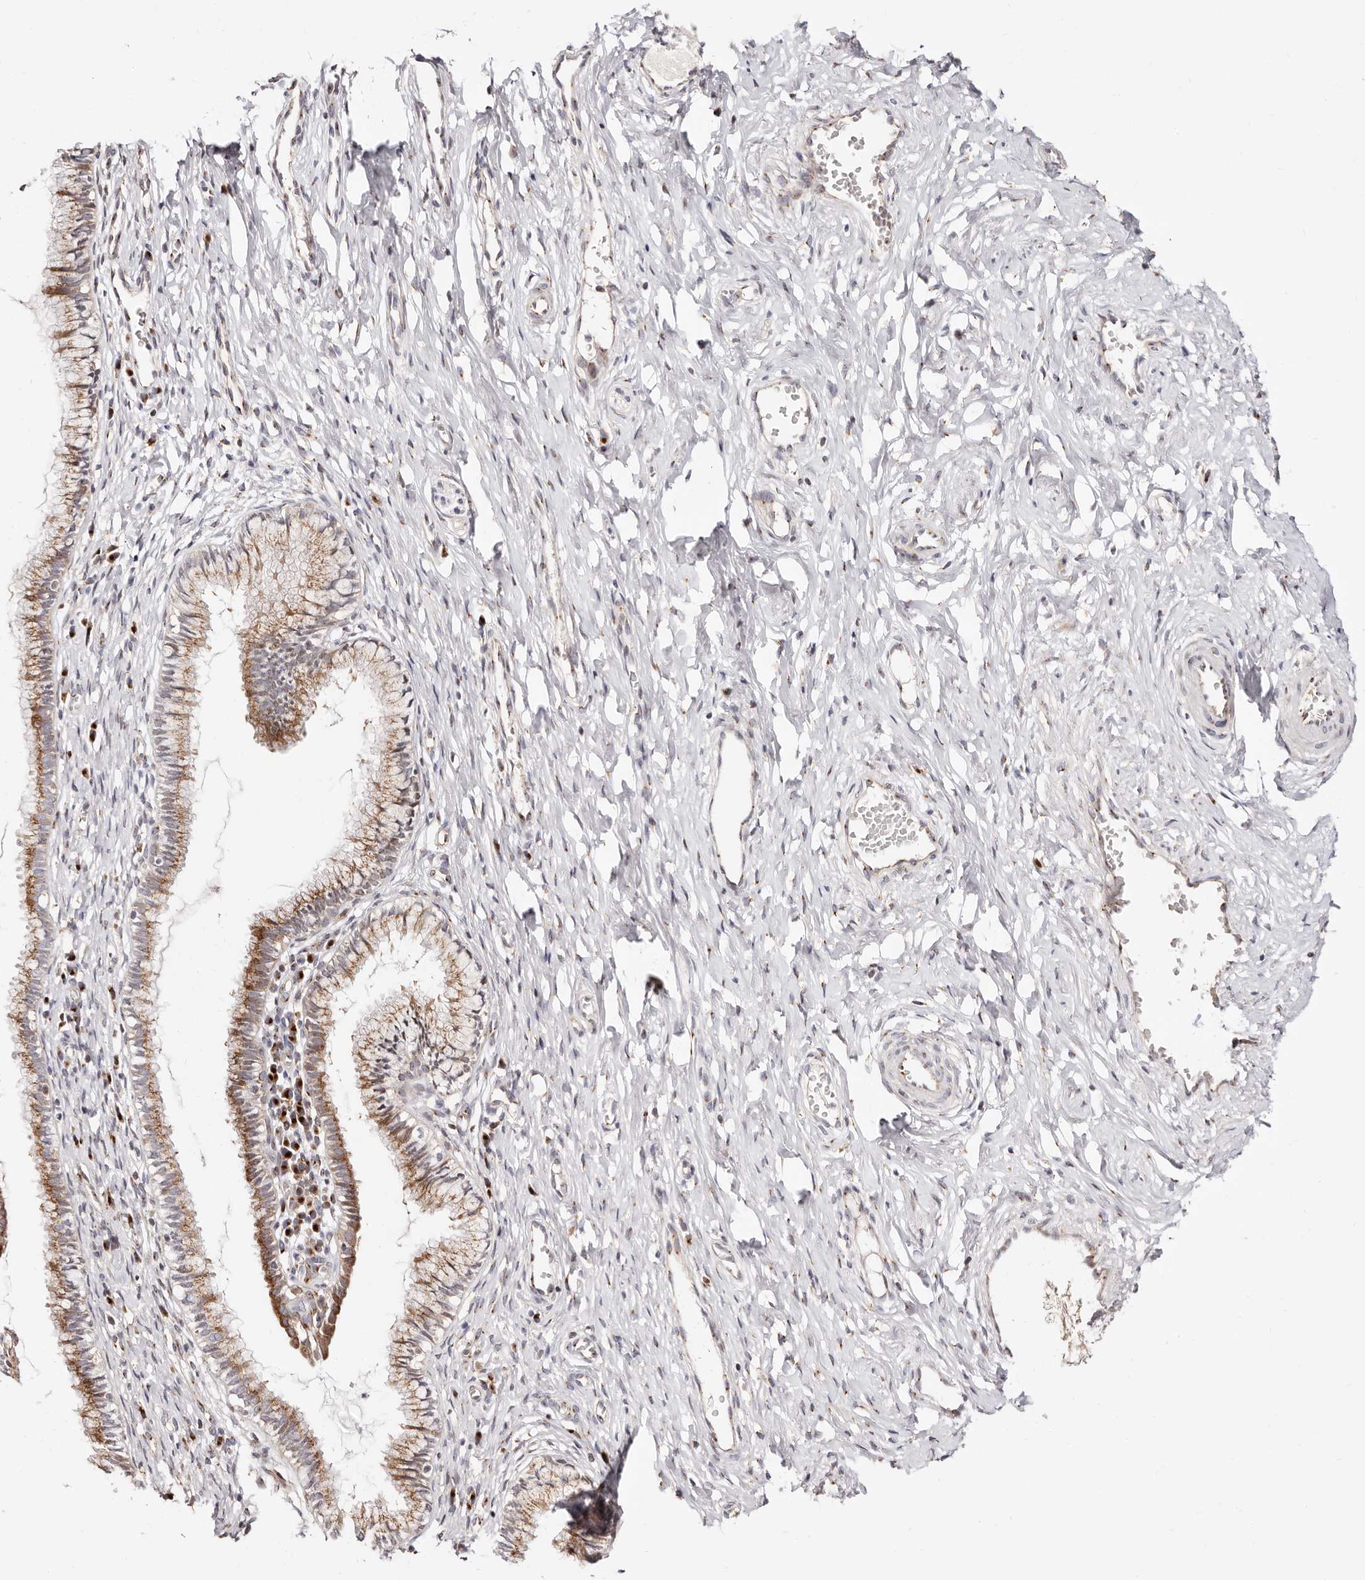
{"staining": {"intensity": "moderate", "quantity": ">75%", "location": "cytoplasmic/membranous"}, "tissue": "cervix", "cell_type": "Glandular cells", "image_type": "normal", "snomed": [{"axis": "morphology", "description": "Normal tissue, NOS"}, {"axis": "topography", "description": "Cervix"}], "caption": "Immunohistochemical staining of unremarkable human cervix shows medium levels of moderate cytoplasmic/membranous expression in approximately >75% of glandular cells. (brown staining indicates protein expression, while blue staining denotes nuclei).", "gene": "MAPK6", "patient": {"sex": "female", "age": 27}}